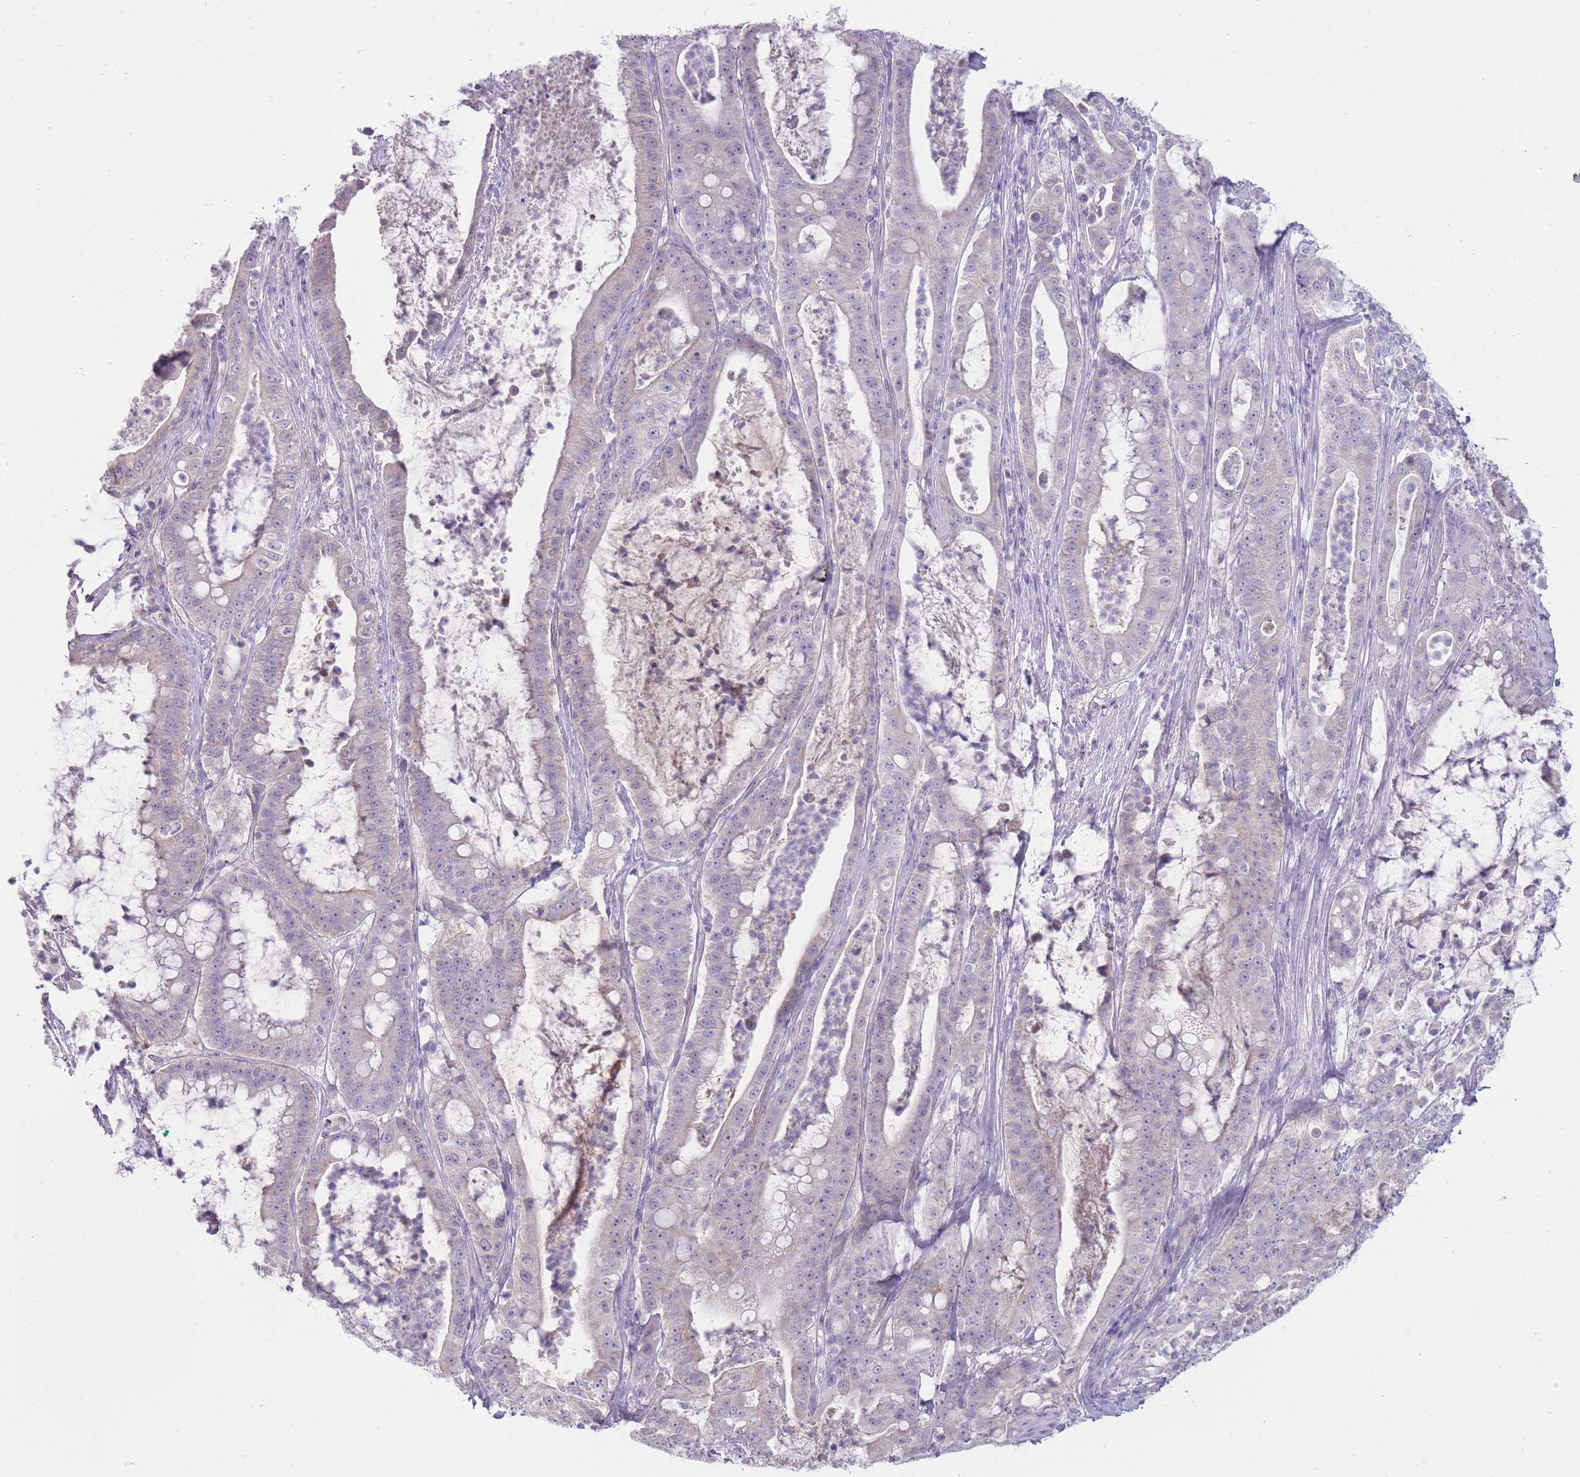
{"staining": {"intensity": "weak", "quantity": "<25%", "location": "cytoplasmic/membranous"}, "tissue": "pancreatic cancer", "cell_type": "Tumor cells", "image_type": "cancer", "snomed": [{"axis": "morphology", "description": "Adenocarcinoma, NOS"}, {"axis": "topography", "description": "Pancreas"}], "caption": "Tumor cells show no significant positivity in pancreatic adenocarcinoma.", "gene": "ERICH4", "patient": {"sex": "male", "age": 71}}